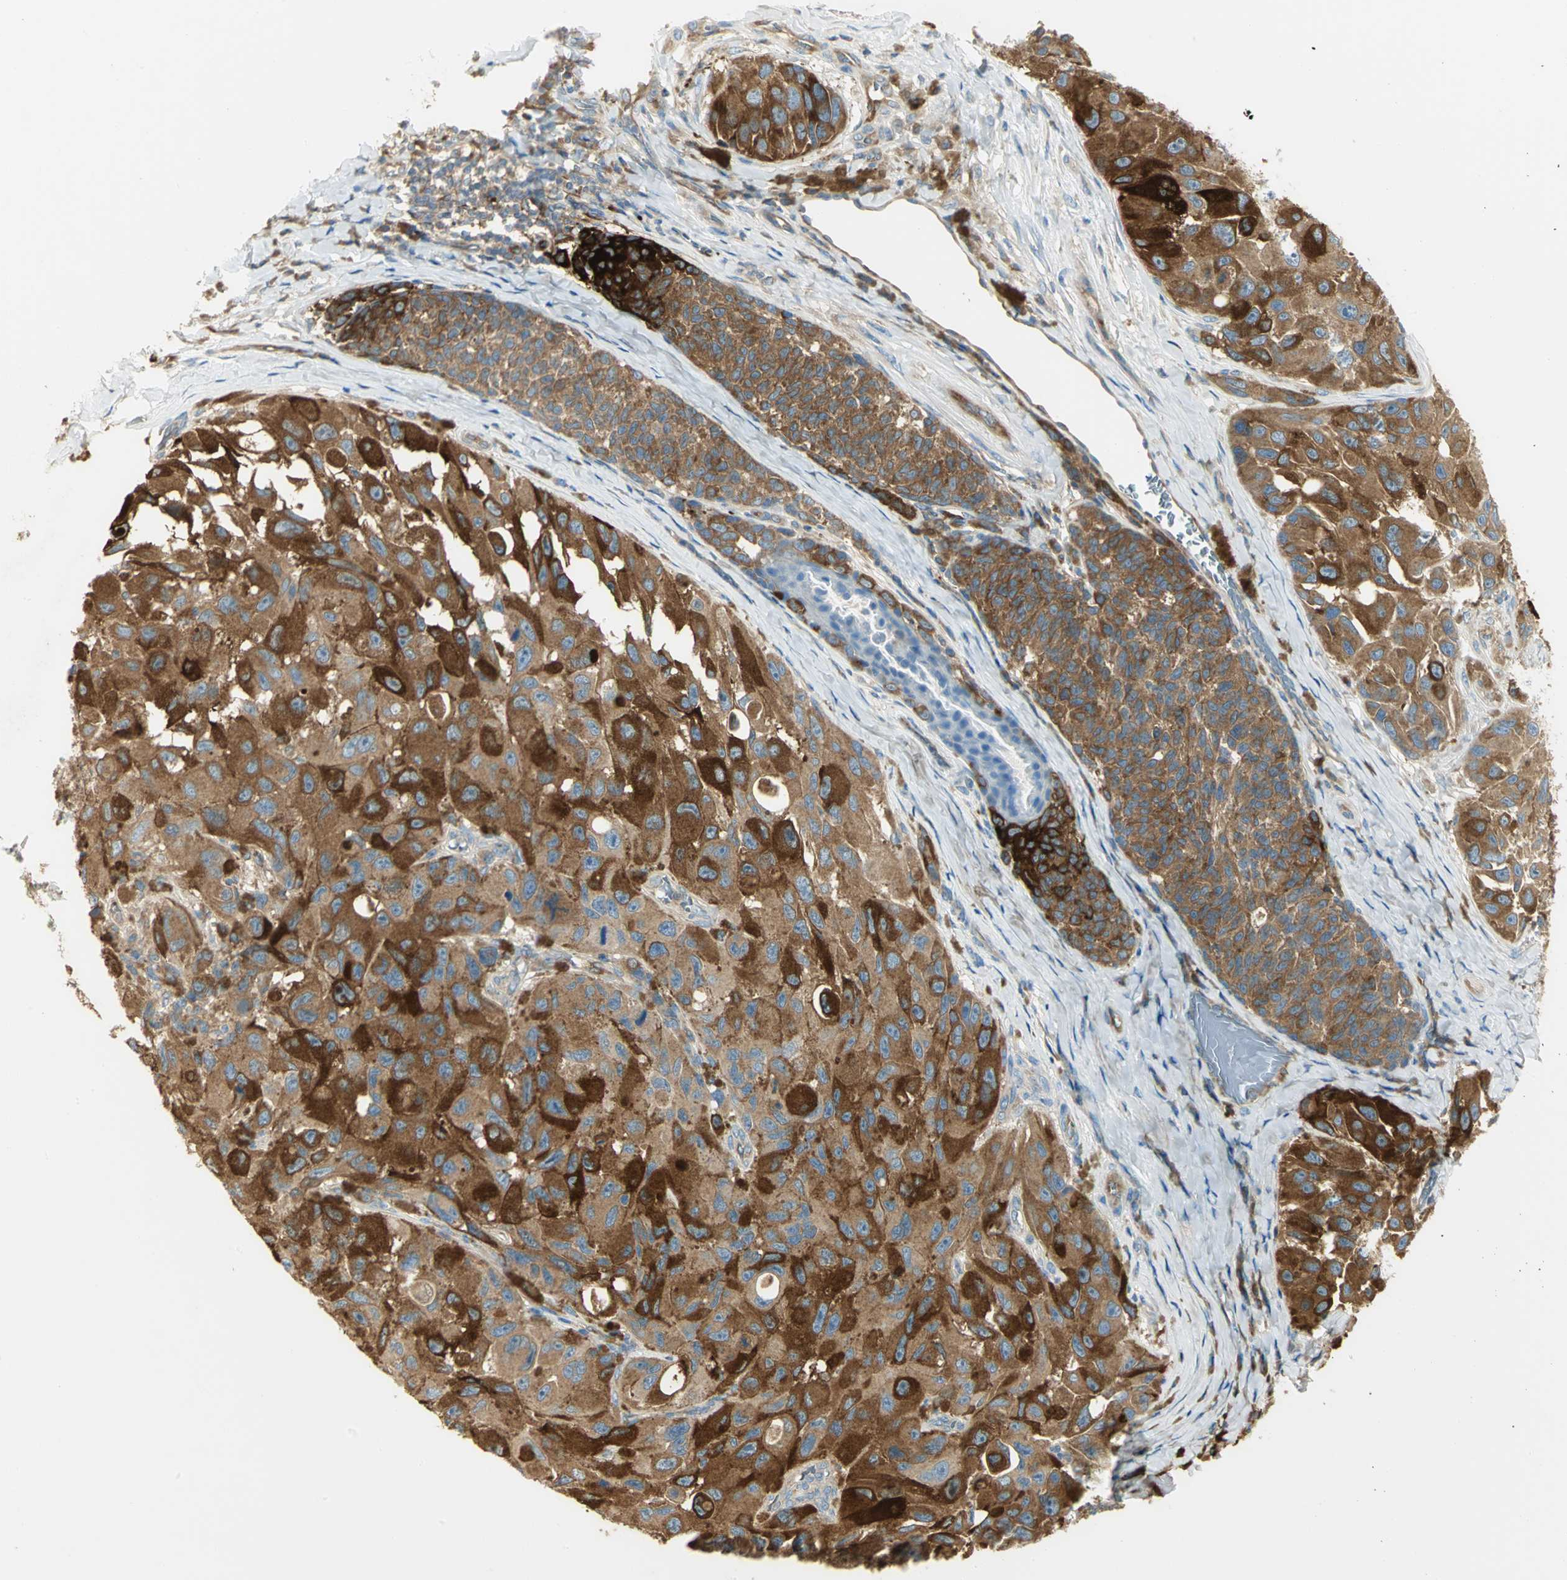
{"staining": {"intensity": "strong", "quantity": ">75%", "location": "cytoplasmic/membranous"}, "tissue": "melanoma", "cell_type": "Tumor cells", "image_type": "cancer", "snomed": [{"axis": "morphology", "description": "Malignant melanoma, NOS"}, {"axis": "topography", "description": "Skin"}], "caption": "High-magnification brightfield microscopy of malignant melanoma stained with DAB (3,3'-diaminobenzidine) (brown) and counterstained with hematoxylin (blue). tumor cells exhibit strong cytoplasmic/membranous expression is appreciated in about>75% of cells. (DAB (3,3'-diaminobenzidine) = brown stain, brightfield microscopy at high magnification).", "gene": "WARS1", "patient": {"sex": "female", "age": 73}}